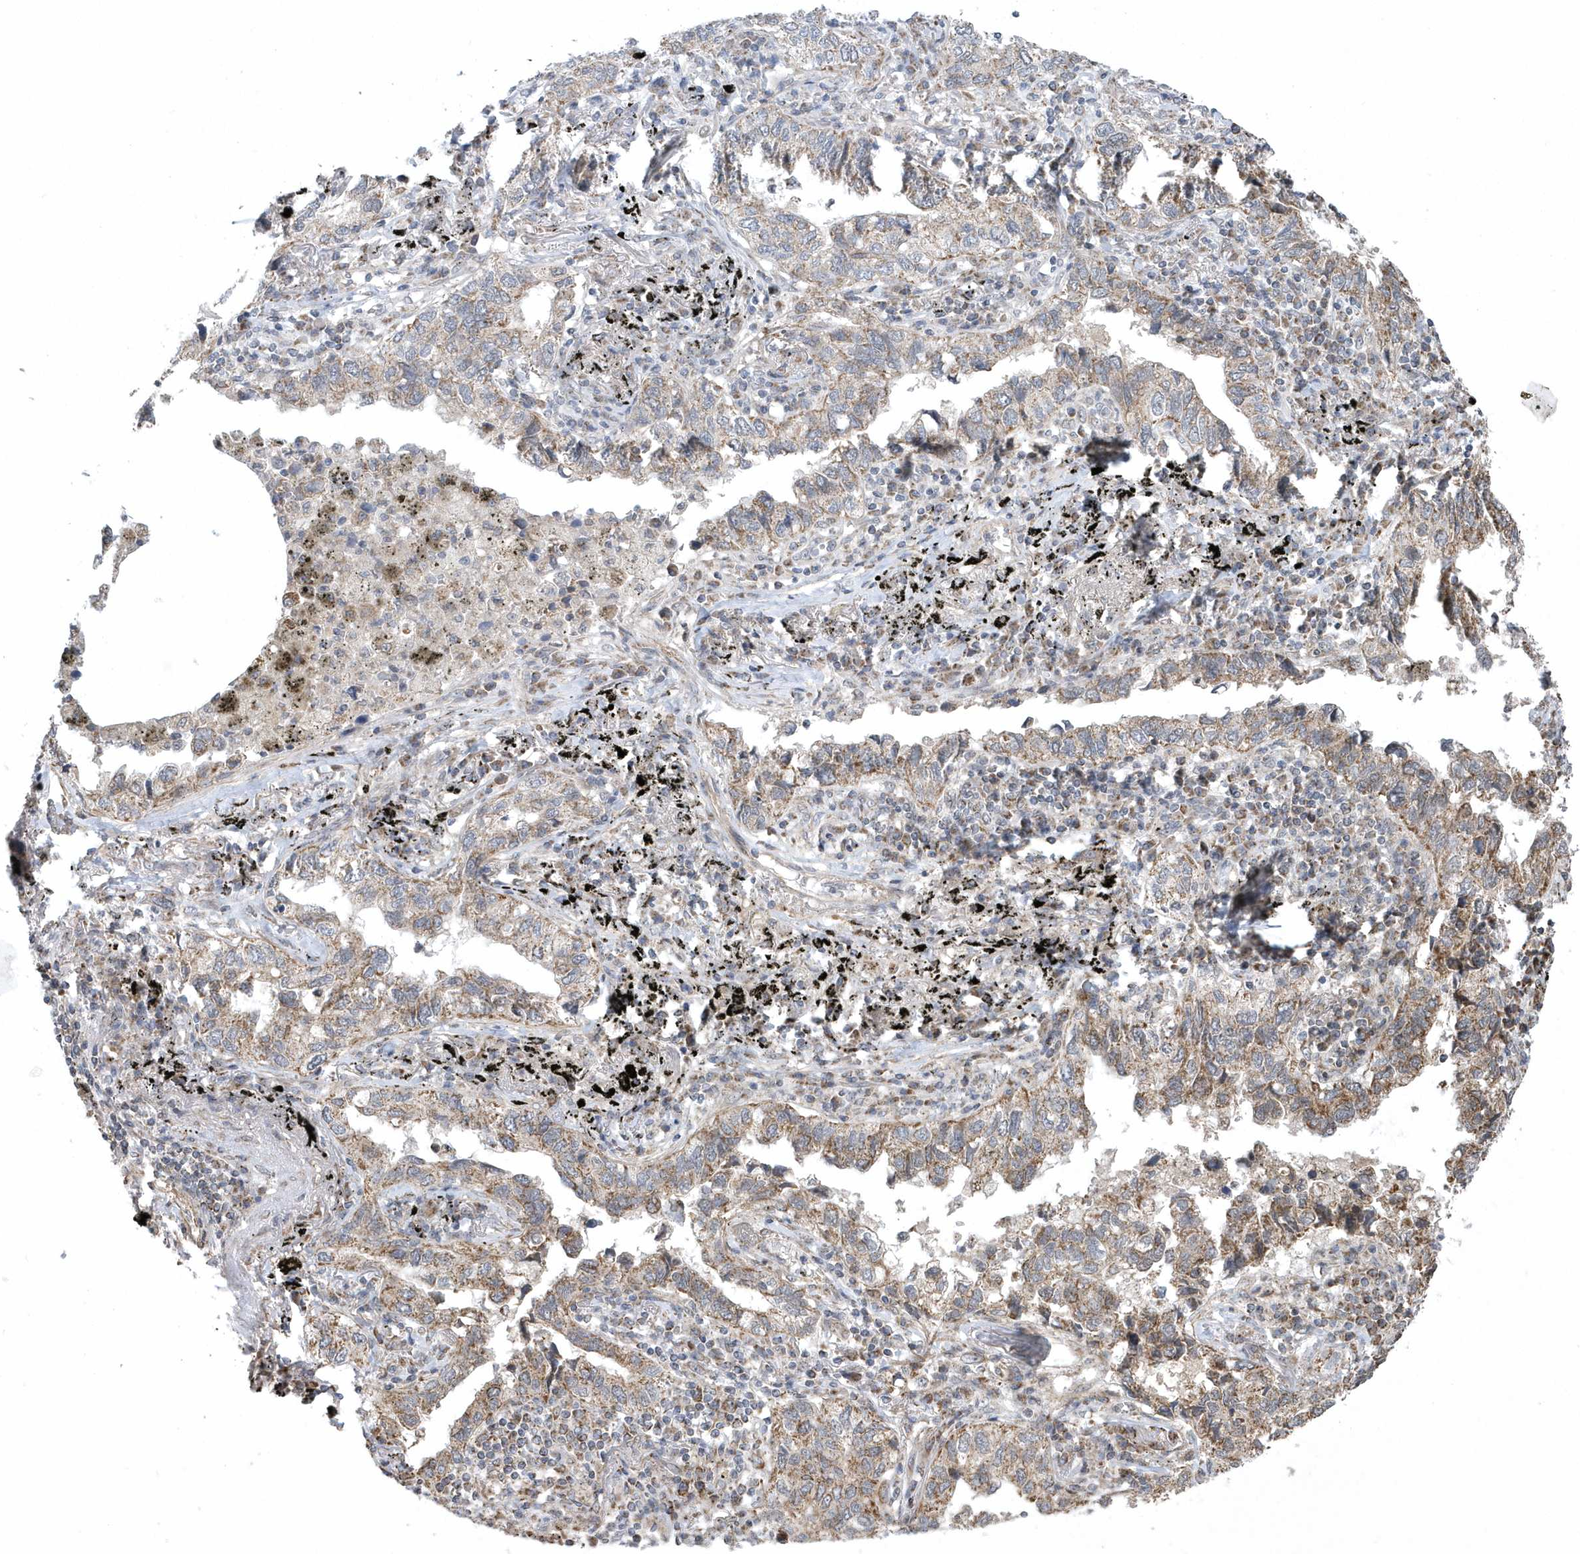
{"staining": {"intensity": "moderate", "quantity": ">75%", "location": "cytoplasmic/membranous"}, "tissue": "lung cancer", "cell_type": "Tumor cells", "image_type": "cancer", "snomed": [{"axis": "morphology", "description": "Adenocarcinoma, NOS"}, {"axis": "topography", "description": "Lung"}], "caption": "Protein analysis of adenocarcinoma (lung) tissue reveals moderate cytoplasmic/membranous expression in about >75% of tumor cells.", "gene": "SLX9", "patient": {"sex": "male", "age": 65}}